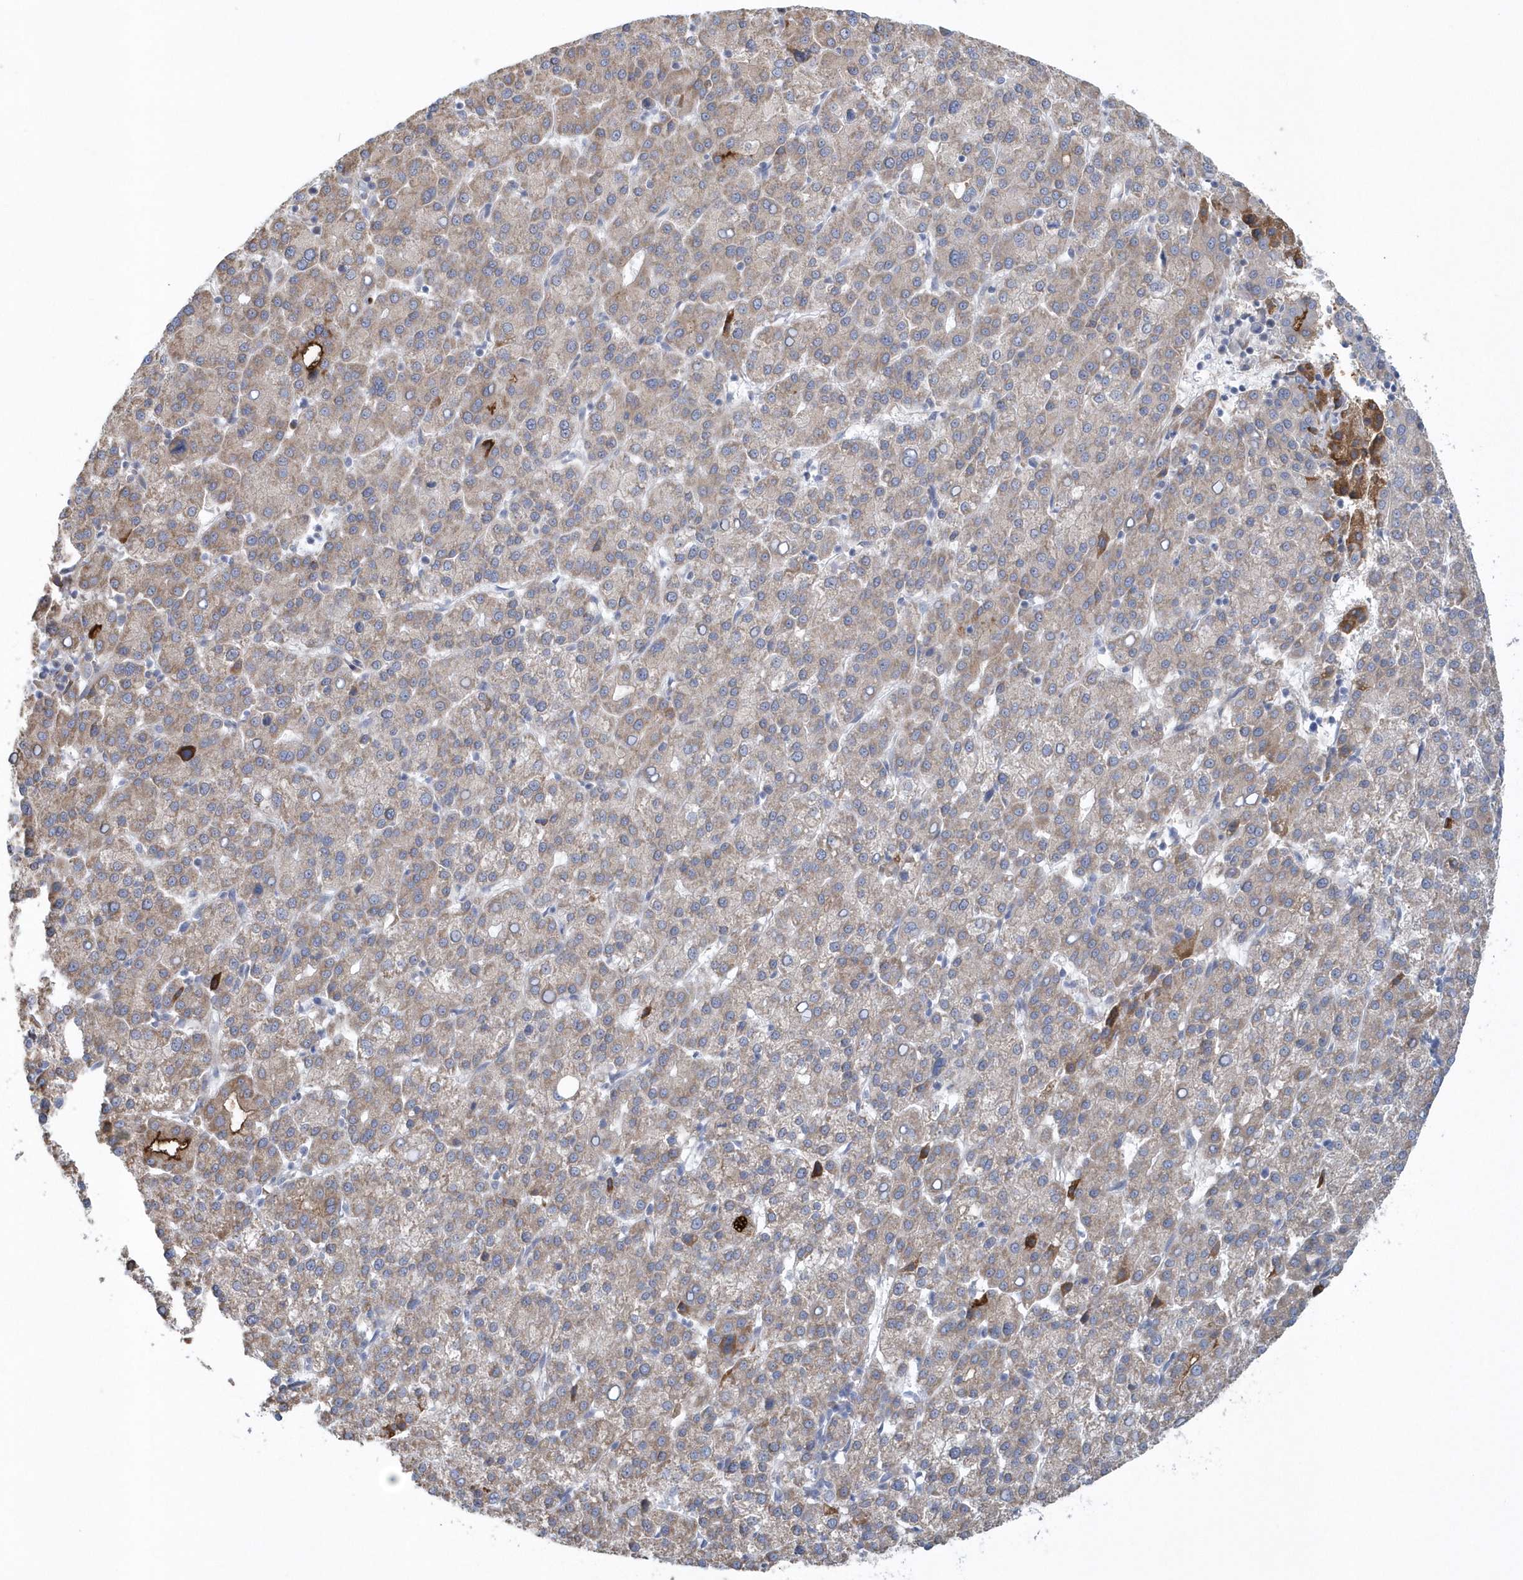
{"staining": {"intensity": "weak", "quantity": ">75%", "location": "cytoplasmic/membranous"}, "tissue": "liver cancer", "cell_type": "Tumor cells", "image_type": "cancer", "snomed": [{"axis": "morphology", "description": "Carcinoma, Hepatocellular, NOS"}, {"axis": "topography", "description": "Liver"}], "caption": "Human liver cancer stained with a protein marker demonstrates weak staining in tumor cells.", "gene": "SPATA18", "patient": {"sex": "female", "age": 58}}